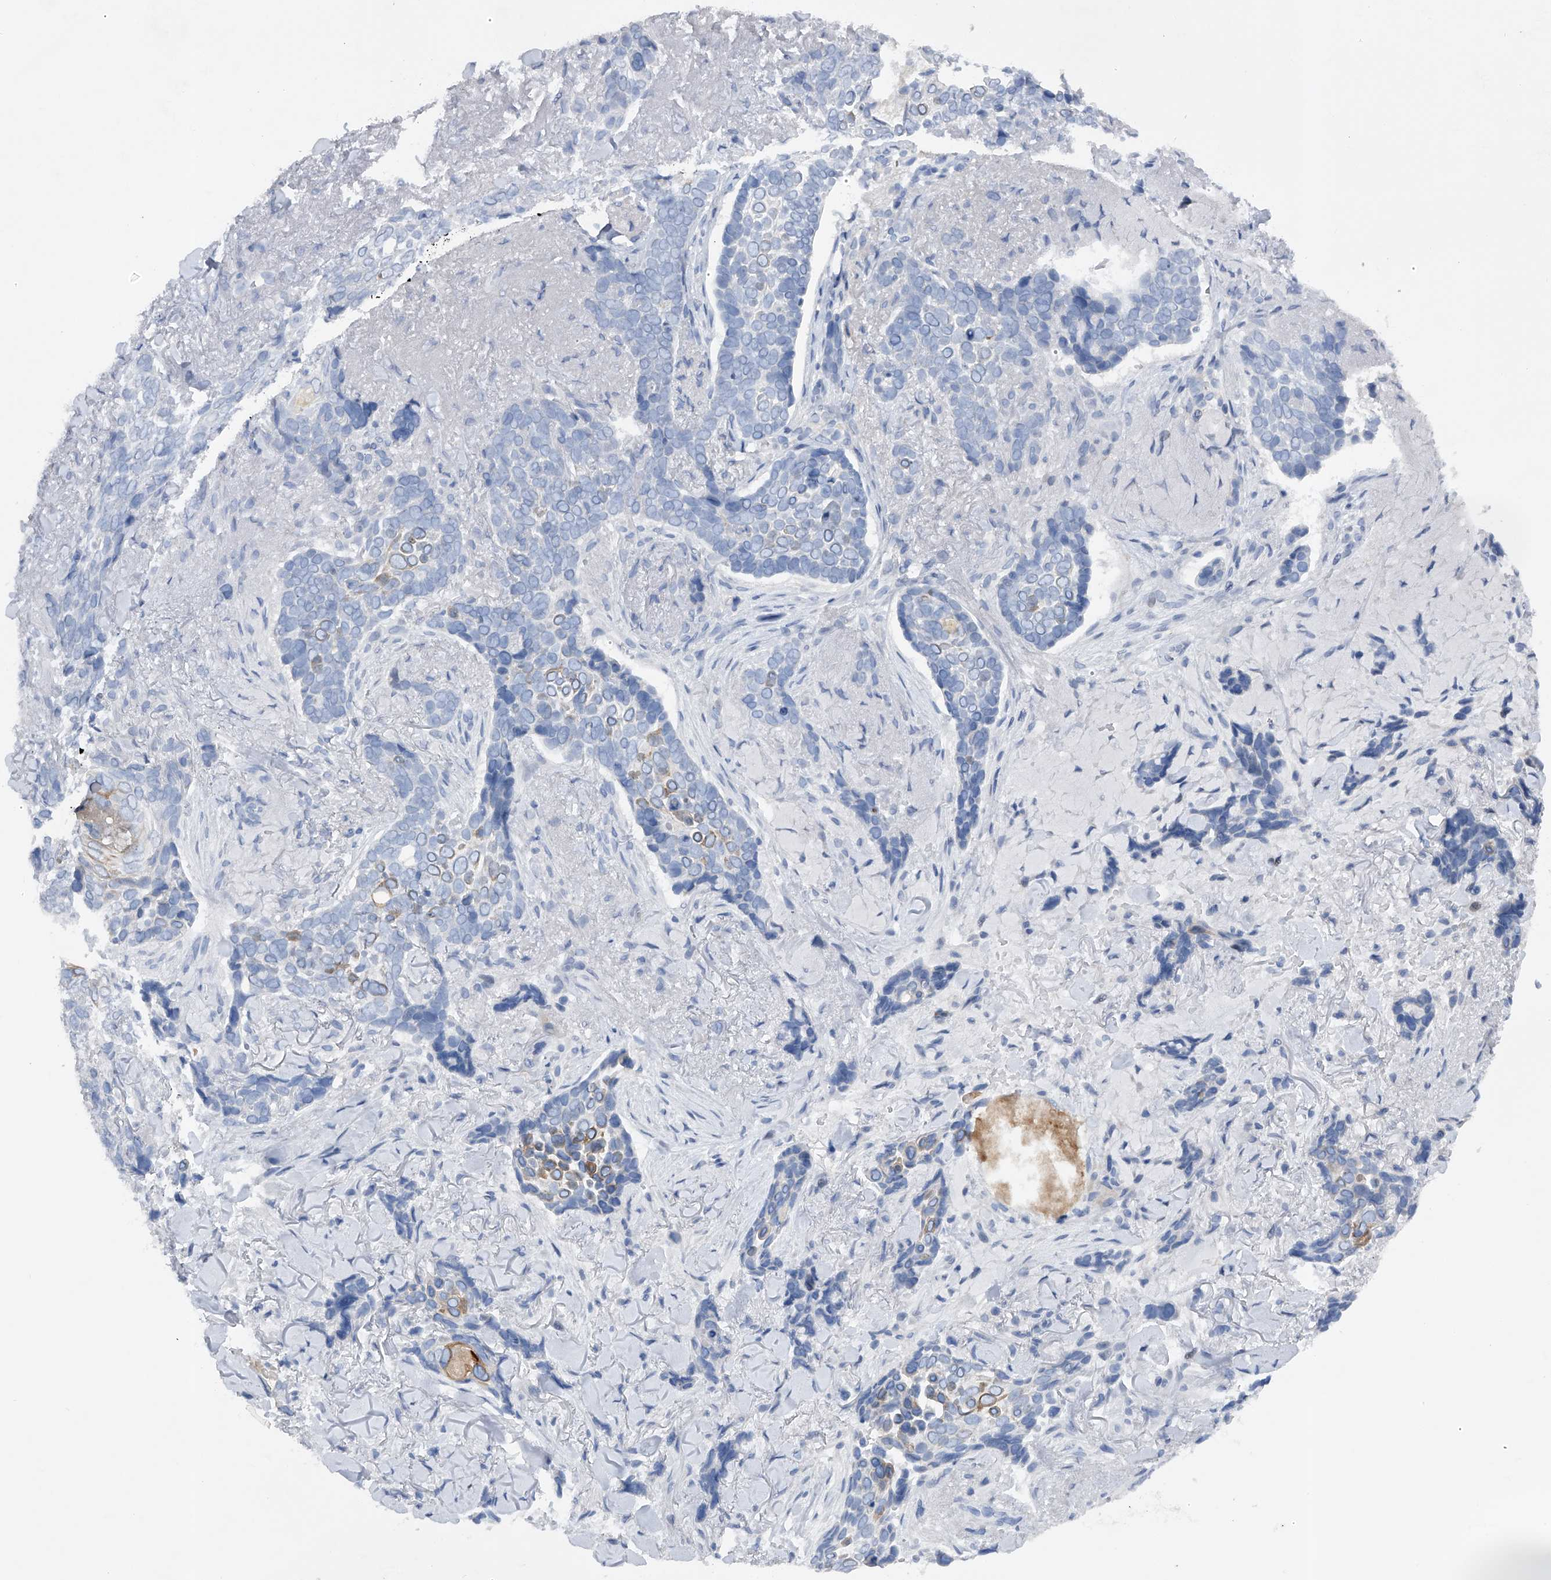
{"staining": {"intensity": "negative", "quantity": "none", "location": "none"}, "tissue": "skin cancer", "cell_type": "Tumor cells", "image_type": "cancer", "snomed": [{"axis": "morphology", "description": "Basal cell carcinoma"}, {"axis": "topography", "description": "Skin"}], "caption": "A high-resolution image shows immunohistochemistry staining of skin cancer (basal cell carcinoma), which demonstrates no significant positivity in tumor cells. (DAB immunohistochemistry (IHC), high magnification).", "gene": "RWDD2A", "patient": {"sex": "female", "age": 82}}